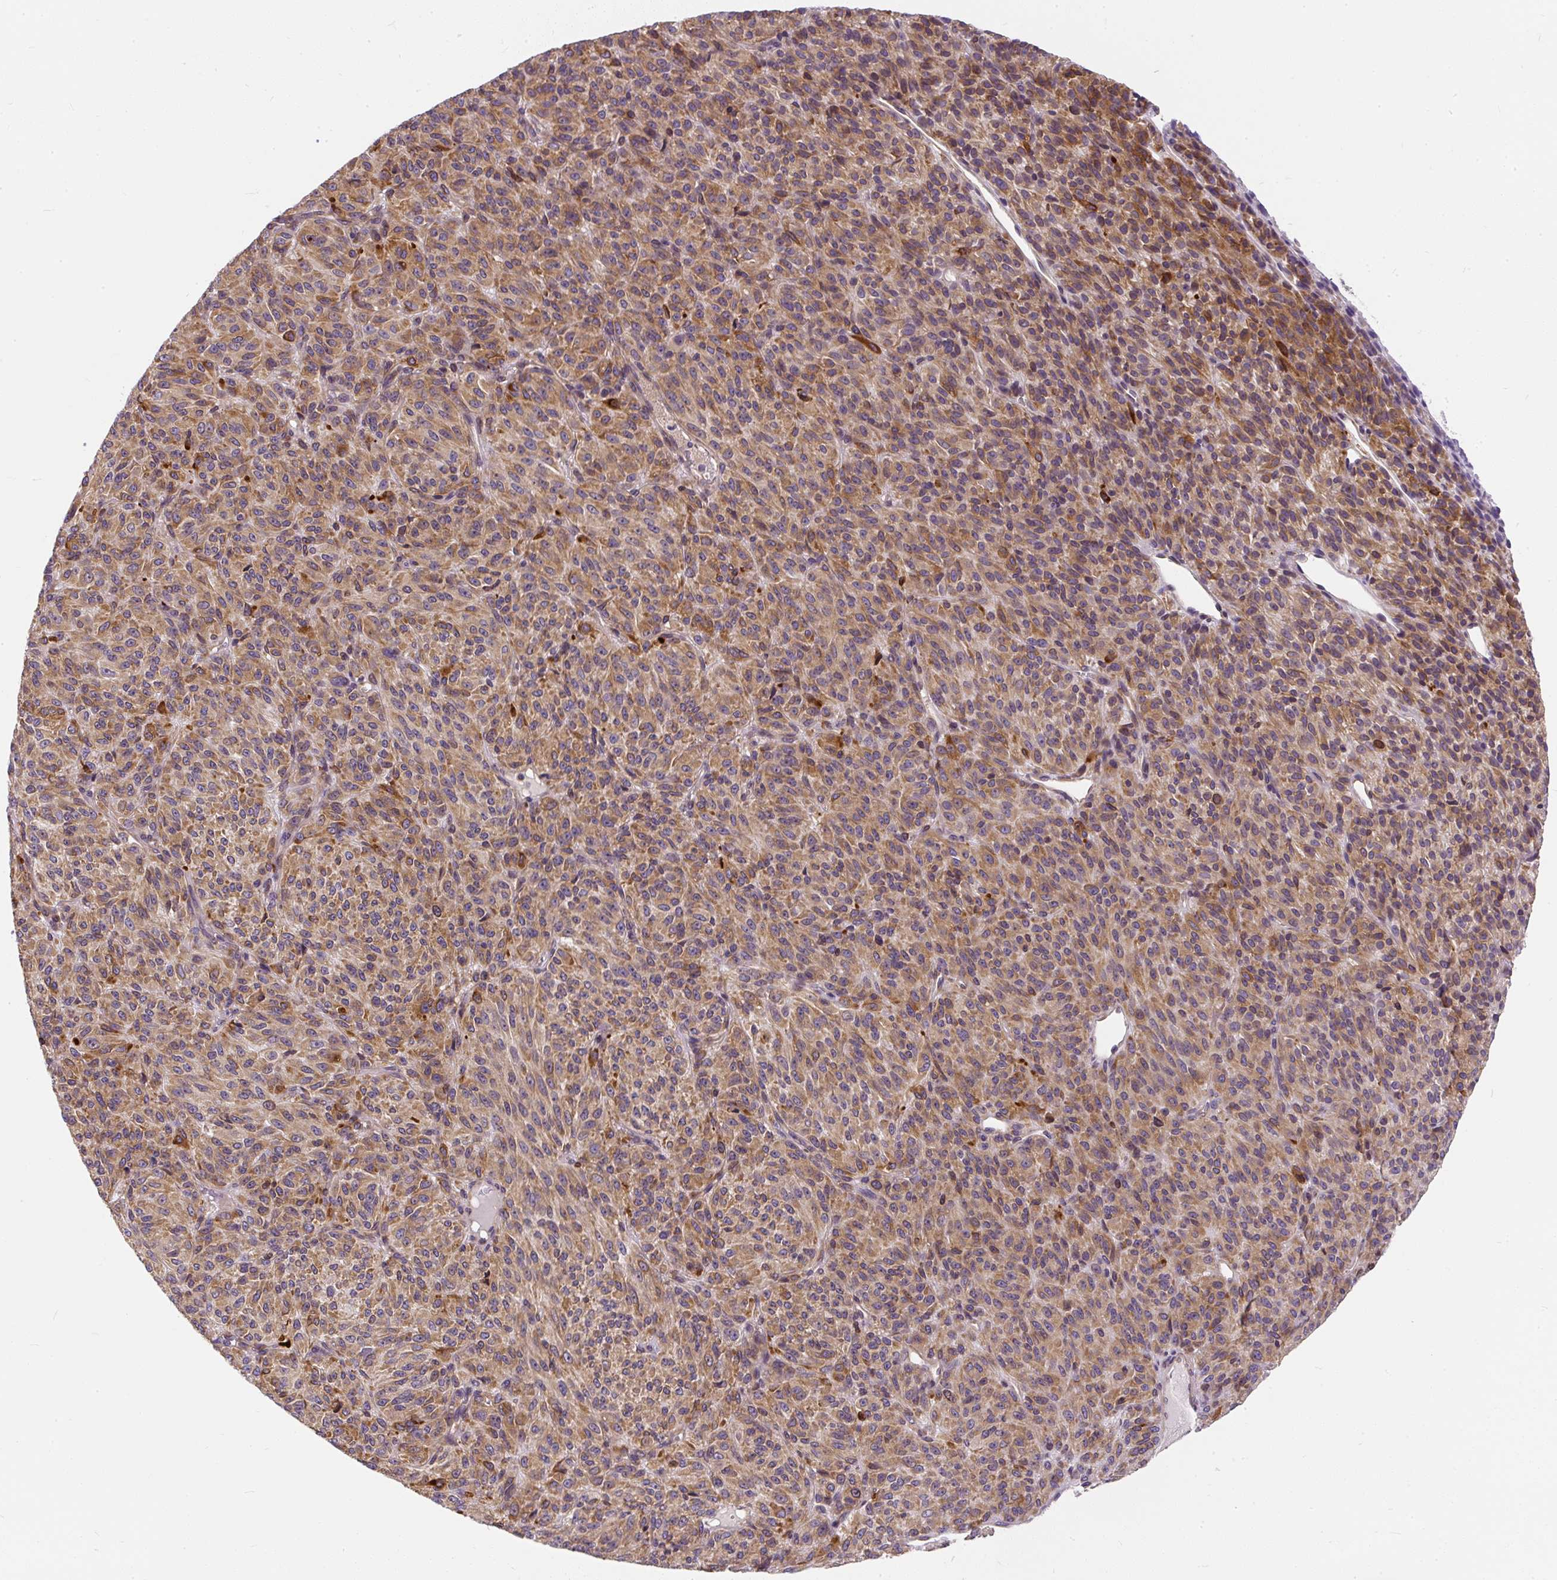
{"staining": {"intensity": "moderate", "quantity": ">75%", "location": "cytoplasmic/membranous"}, "tissue": "melanoma", "cell_type": "Tumor cells", "image_type": "cancer", "snomed": [{"axis": "morphology", "description": "Malignant melanoma, Metastatic site"}, {"axis": "topography", "description": "Brain"}], "caption": "The immunohistochemical stain labels moderate cytoplasmic/membranous staining in tumor cells of malignant melanoma (metastatic site) tissue.", "gene": "CYP20A1", "patient": {"sex": "female", "age": 56}}